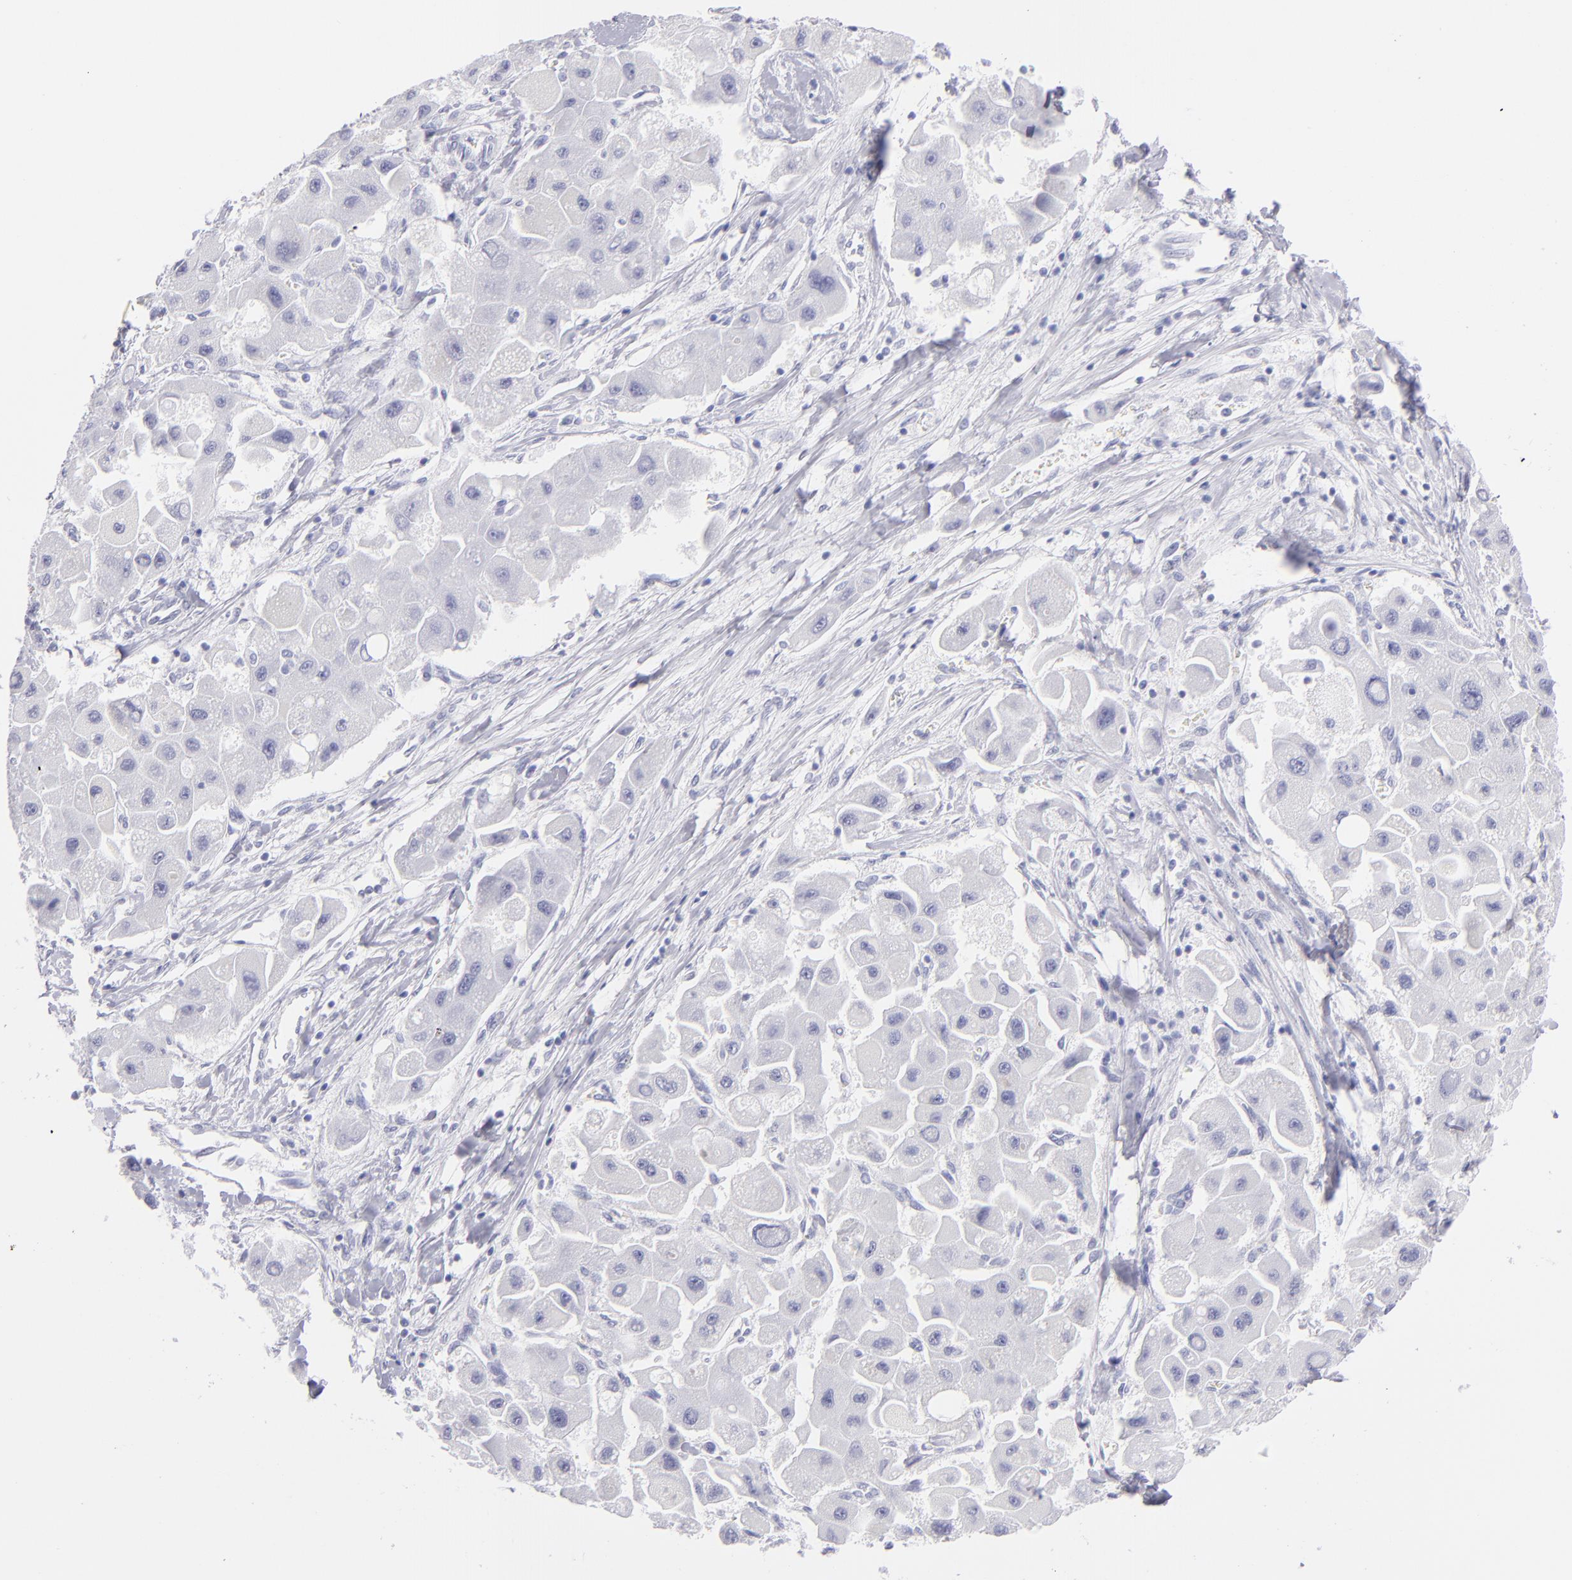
{"staining": {"intensity": "negative", "quantity": "none", "location": "none"}, "tissue": "liver cancer", "cell_type": "Tumor cells", "image_type": "cancer", "snomed": [{"axis": "morphology", "description": "Carcinoma, Hepatocellular, NOS"}, {"axis": "topography", "description": "Liver"}], "caption": "Photomicrograph shows no significant protein expression in tumor cells of liver hepatocellular carcinoma. (DAB immunohistochemistry visualized using brightfield microscopy, high magnification).", "gene": "PRPH", "patient": {"sex": "male", "age": 24}}